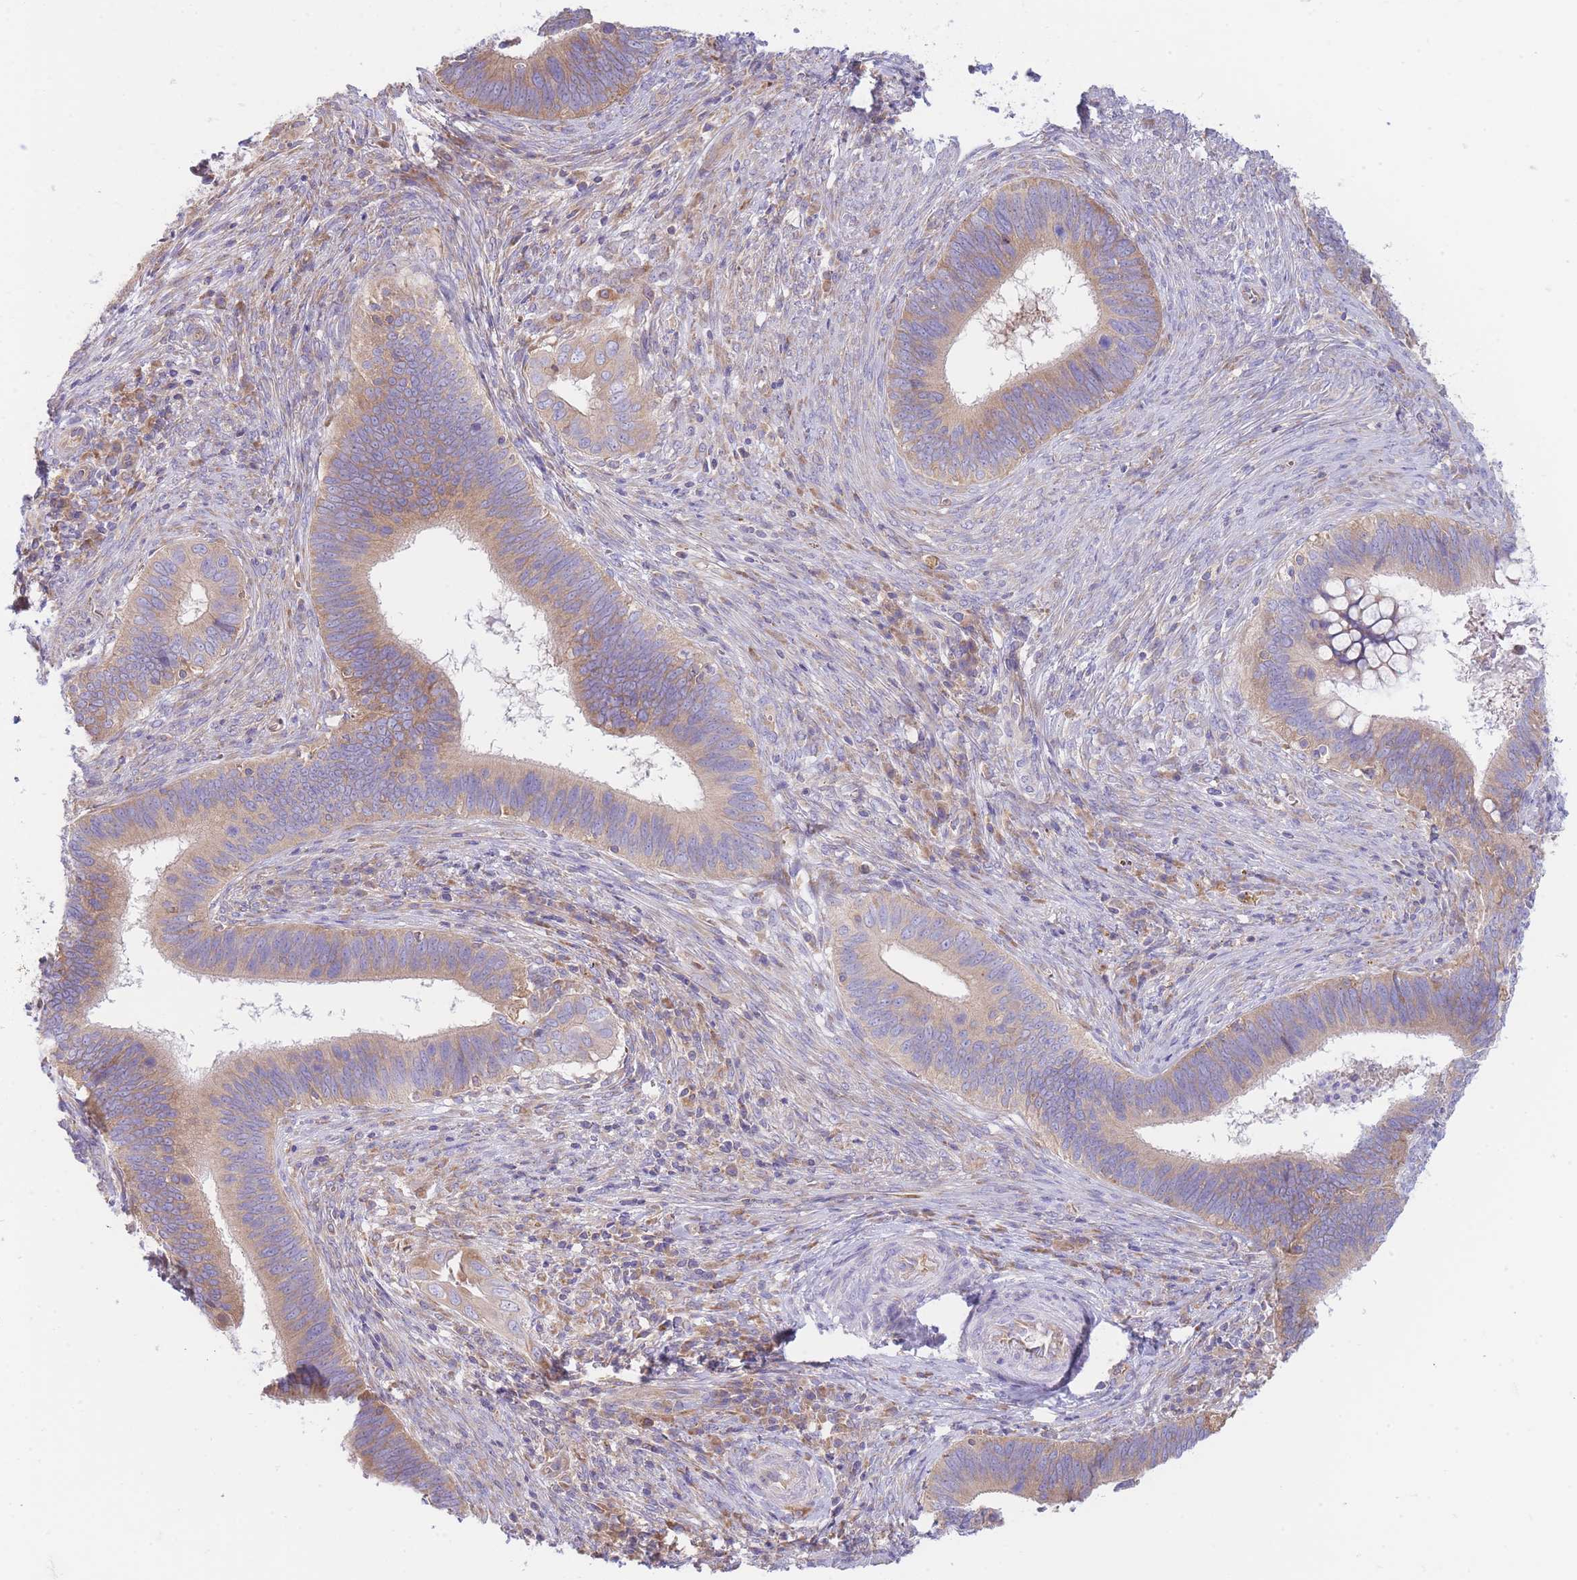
{"staining": {"intensity": "moderate", "quantity": ">75%", "location": "cytoplasmic/membranous"}, "tissue": "cervical cancer", "cell_type": "Tumor cells", "image_type": "cancer", "snomed": [{"axis": "morphology", "description": "Adenocarcinoma, NOS"}, {"axis": "topography", "description": "Cervix"}], "caption": "Cervical adenocarcinoma was stained to show a protein in brown. There is medium levels of moderate cytoplasmic/membranous expression in approximately >75% of tumor cells.", "gene": "SH2B2", "patient": {"sex": "female", "age": 42}}